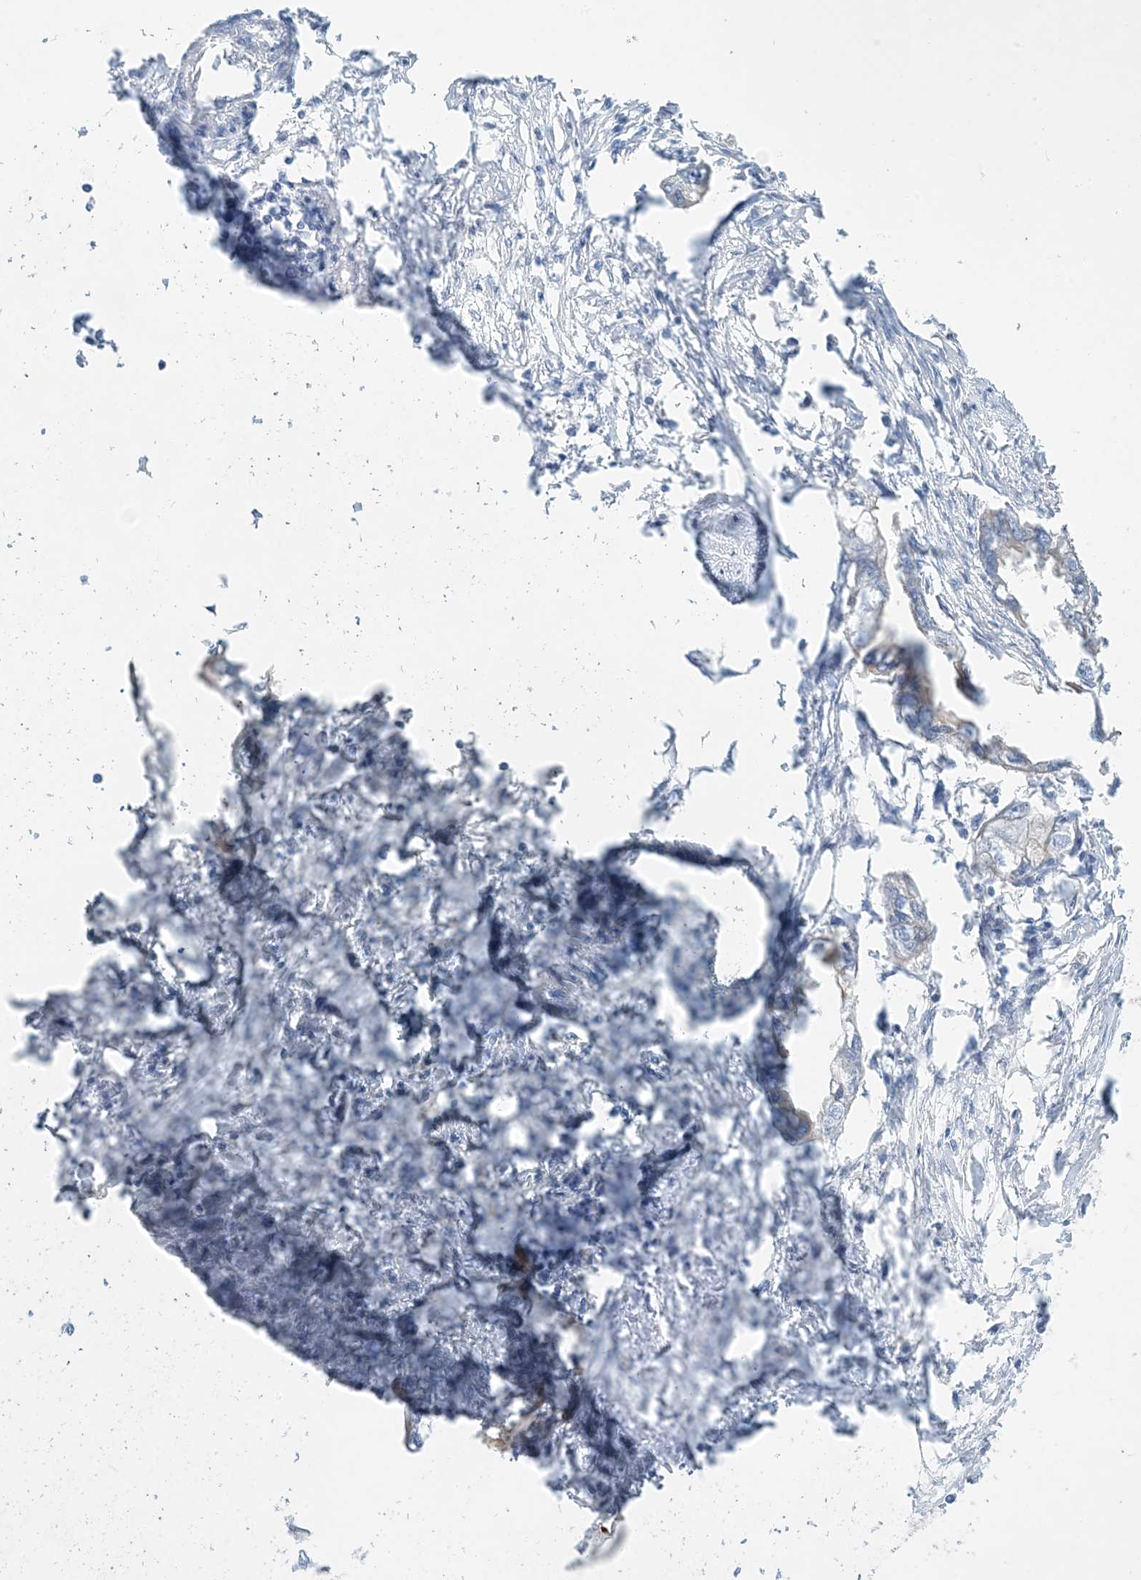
{"staining": {"intensity": "weak", "quantity": "<25%", "location": "cytoplasmic/membranous"}, "tissue": "endometrial cancer", "cell_type": "Tumor cells", "image_type": "cancer", "snomed": [{"axis": "morphology", "description": "Adenocarcinoma, NOS"}, {"axis": "morphology", "description": "Adenocarcinoma, metastatic, NOS"}, {"axis": "topography", "description": "Adipose tissue"}, {"axis": "topography", "description": "Endometrium"}], "caption": "Tumor cells are negative for protein expression in human adenocarcinoma (endometrial).", "gene": "MRPS18A", "patient": {"sex": "female", "age": 67}}